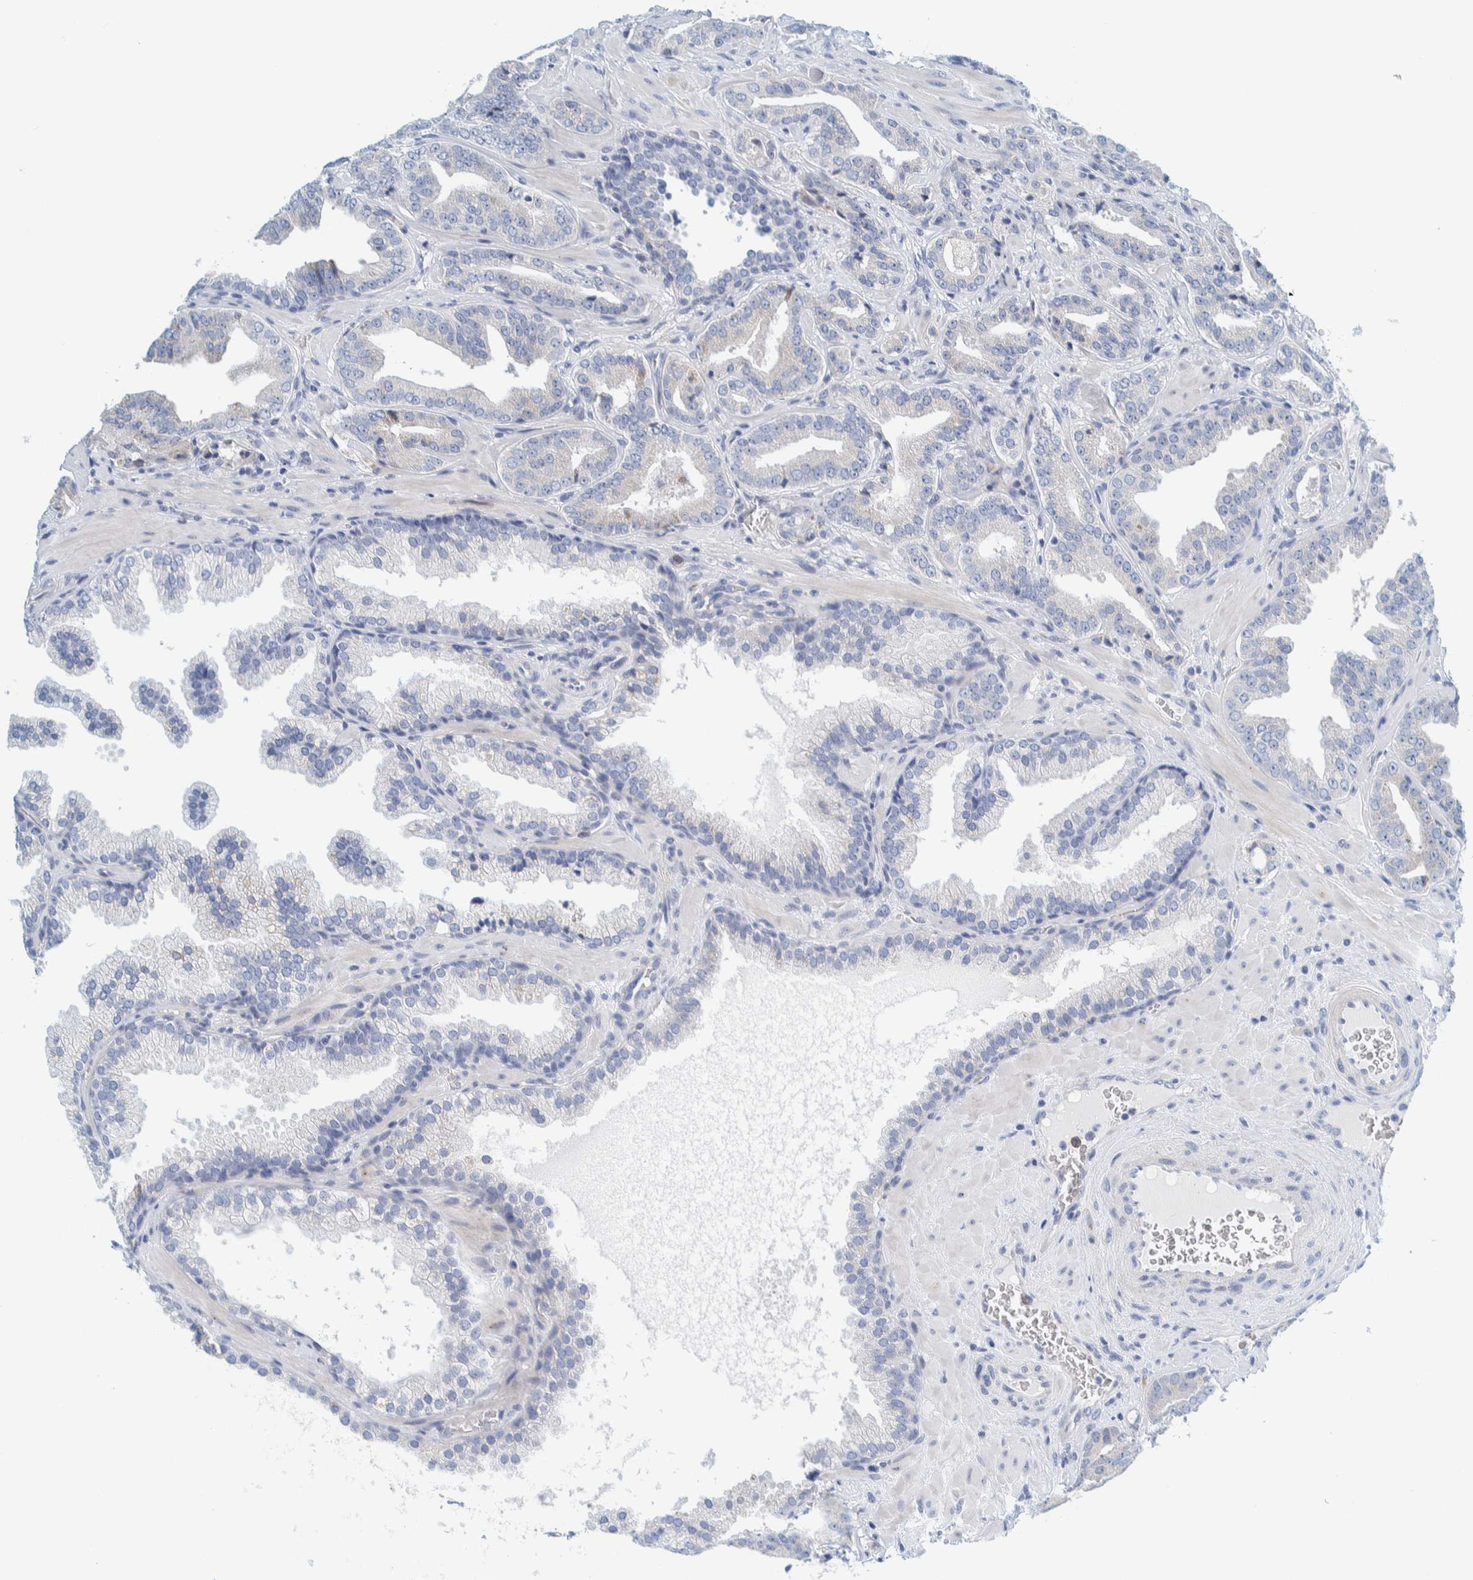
{"staining": {"intensity": "negative", "quantity": "none", "location": "none"}, "tissue": "prostate cancer", "cell_type": "Tumor cells", "image_type": "cancer", "snomed": [{"axis": "morphology", "description": "Adenocarcinoma, Low grade"}, {"axis": "topography", "description": "Prostate"}], "caption": "Protein analysis of prostate adenocarcinoma (low-grade) exhibits no significant expression in tumor cells.", "gene": "MOG", "patient": {"sex": "male", "age": 62}}